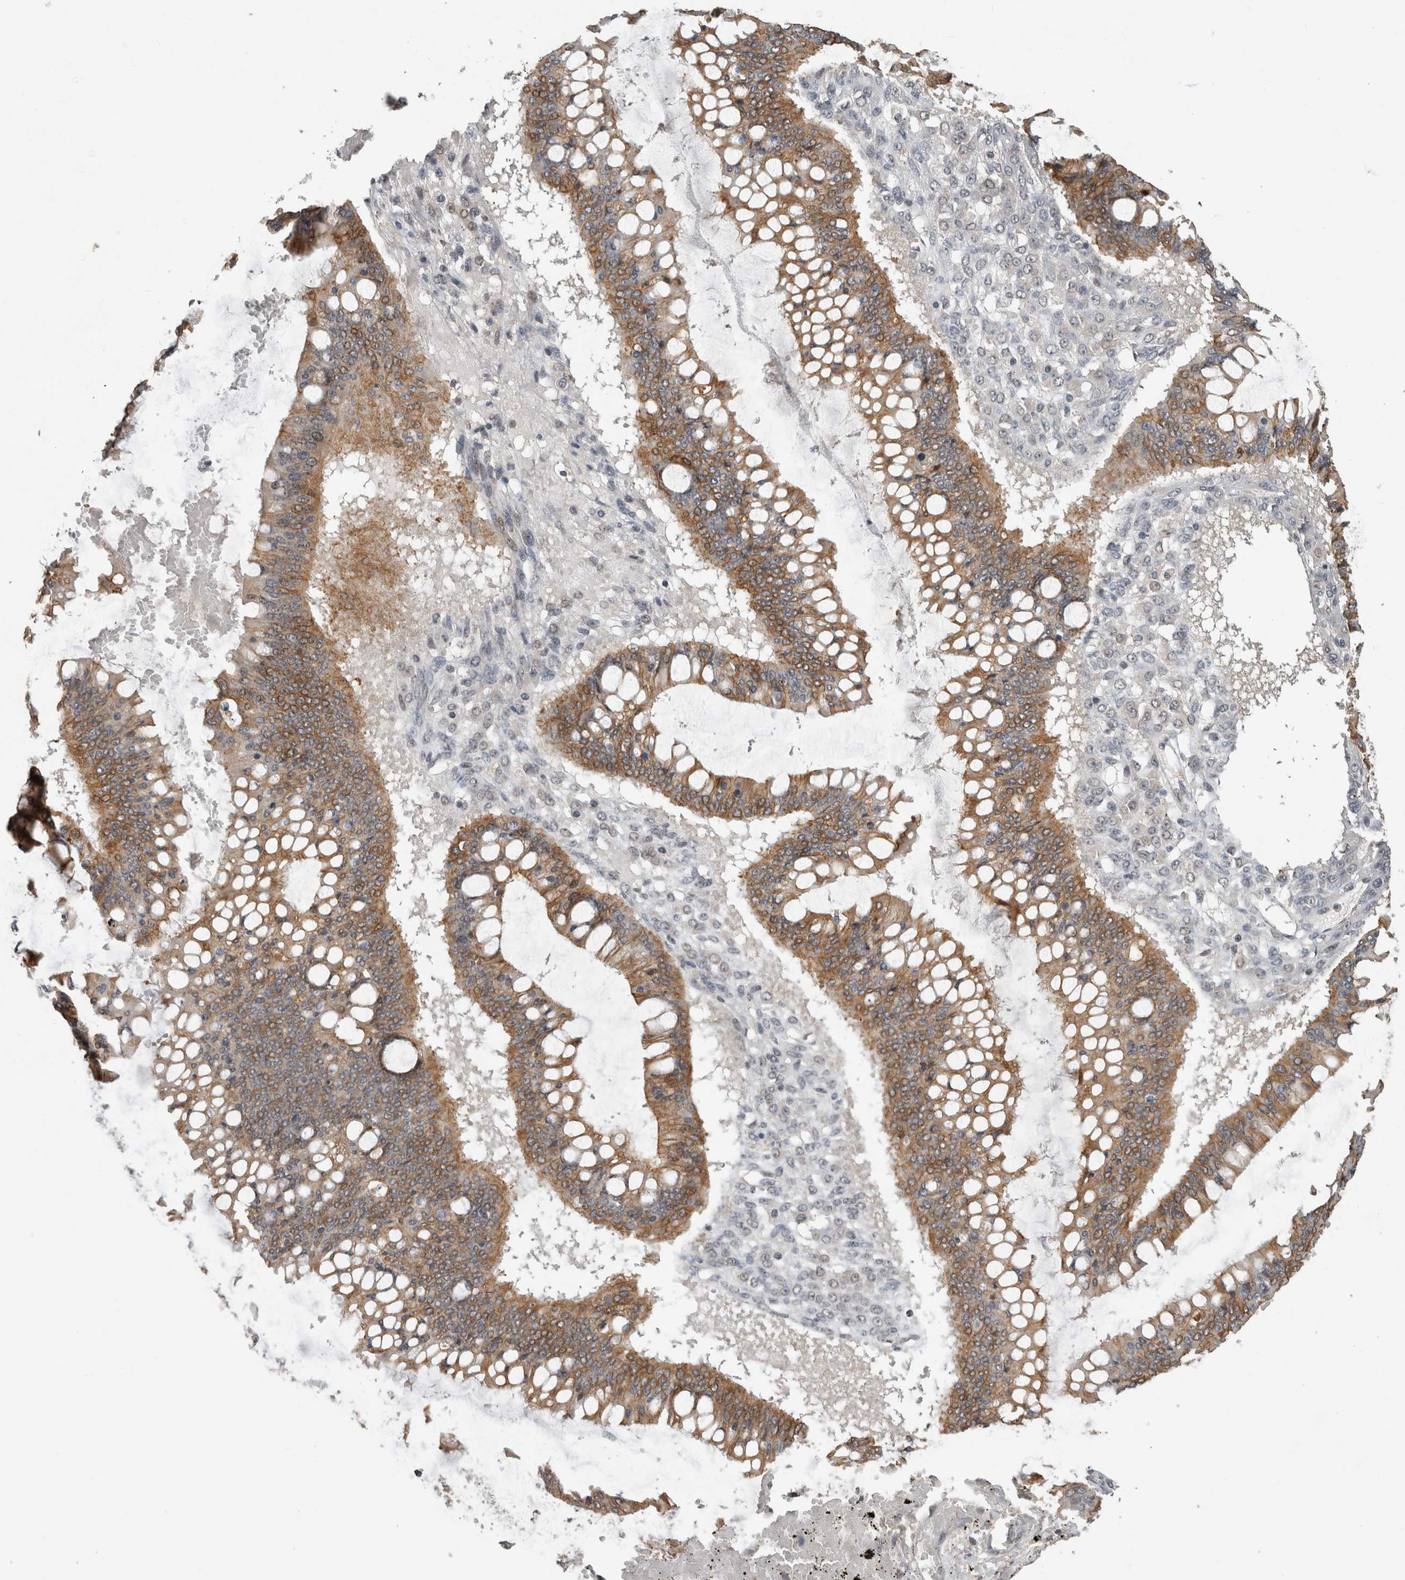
{"staining": {"intensity": "moderate", "quantity": ">75%", "location": "cytoplasmic/membranous"}, "tissue": "ovarian cancer", "cell_type": "Tumor cells", "image_type": "cancer", "snomed": [{"axis": "morphology", "description": "Cystadenocarcinoma, mucinous, NOS"}, {"axis": "topography", "description": "Ovary"}], "caption": "There is medium levels of moderate cytoplasmic/membranous staining in tumor cells of ovarian cancer, as demonstrated by immunohistochemical staining (brown color).", "gene": "RHPN1", "patient": {"sex": "female", "age": 73}}